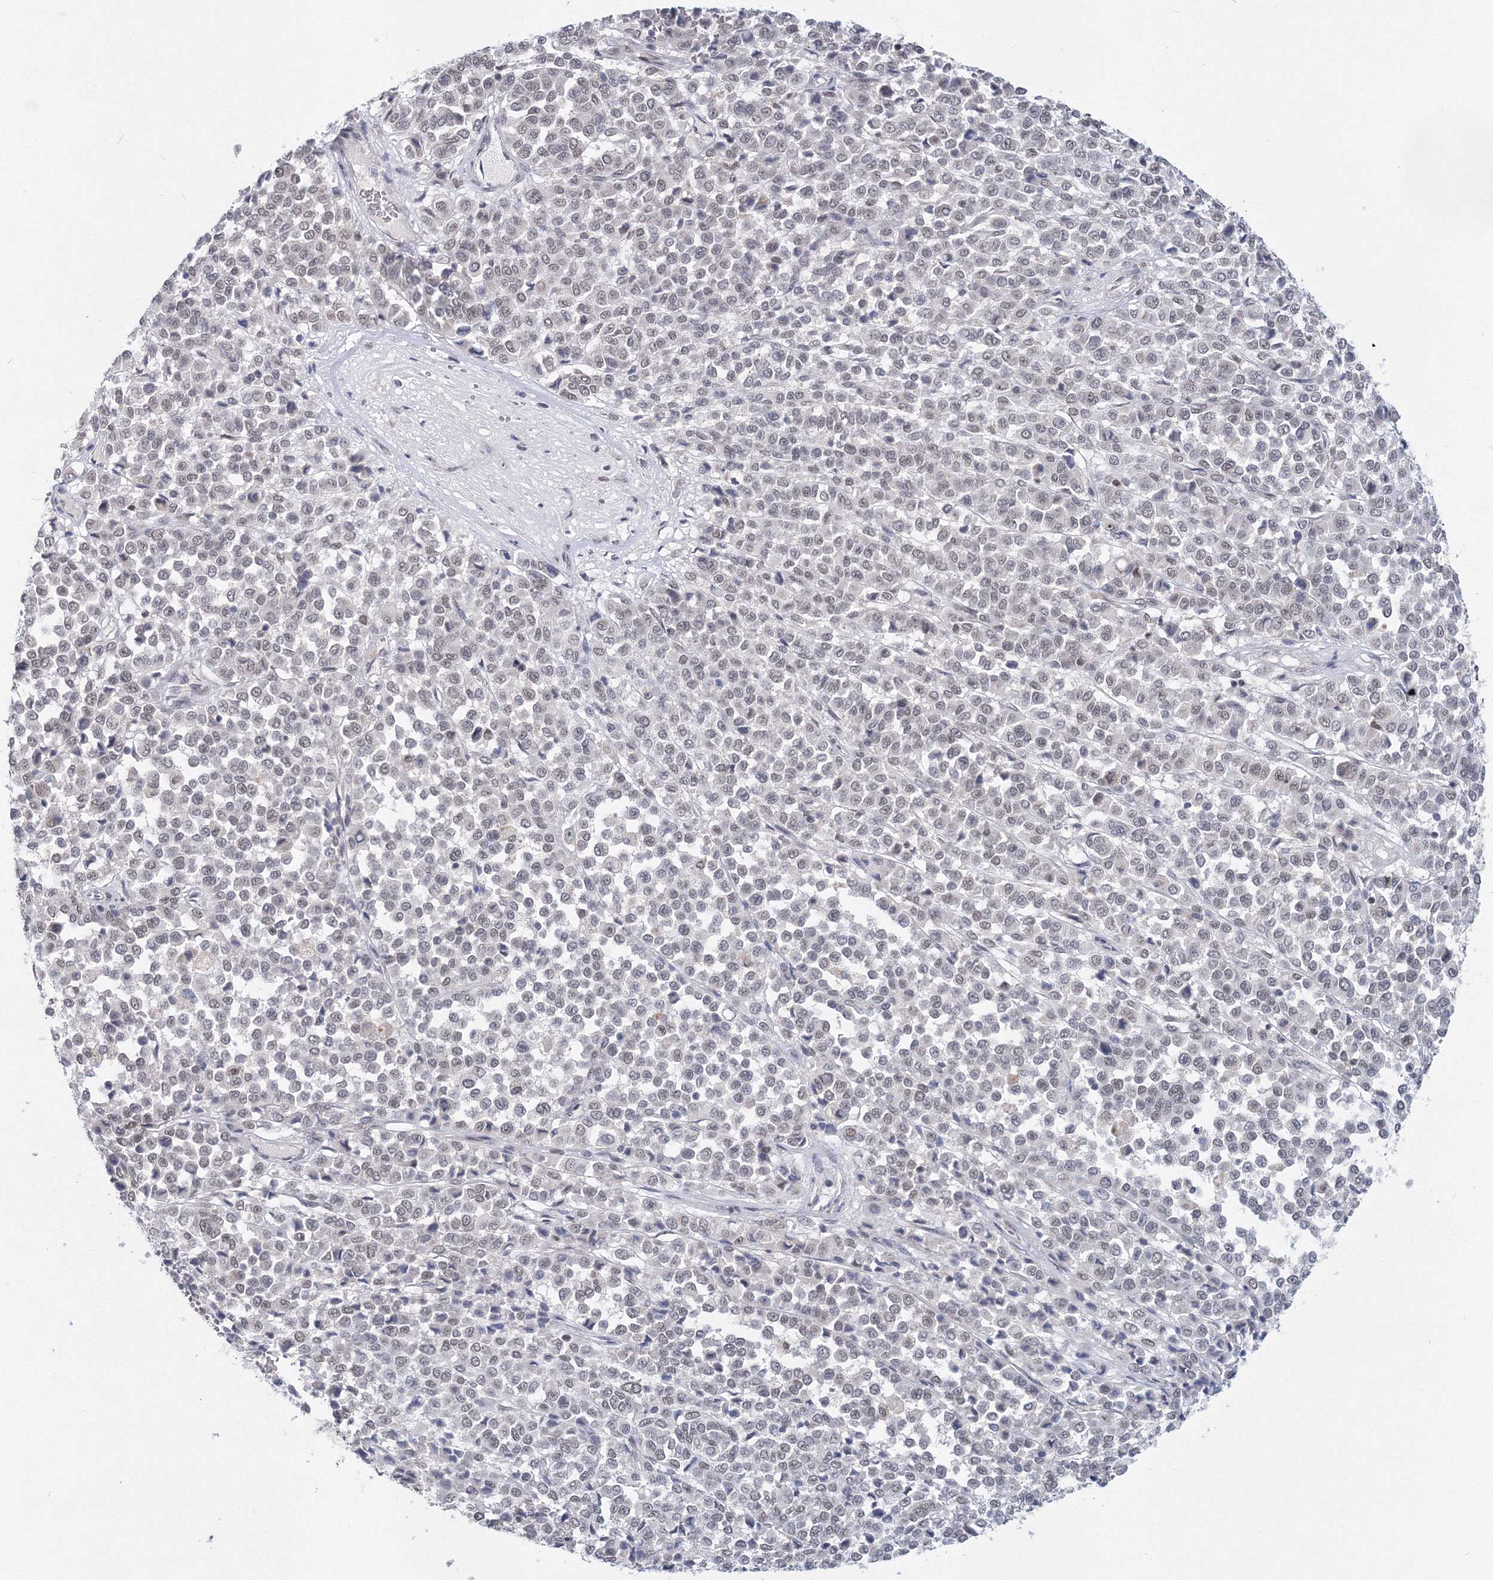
{"staining": {"intensity": "negative", "quantity": "none", "location": "none"}, "tissue": "melanoma", "cell_type": "Tumor cells", "image_type": "cancer", "snomed": [{"axis": "morphology", "description": "Malignant melanoma, Metastatic site"}, {"axis": "topography", "description": "Pancreas"}], "caption": "Malignant melanoma (metastatic site) was stained to show a protein in brown. There is no significant expression in tumor cells.", "gene": "SF3B6", "patient": {"sex": "female", "age": 30}}